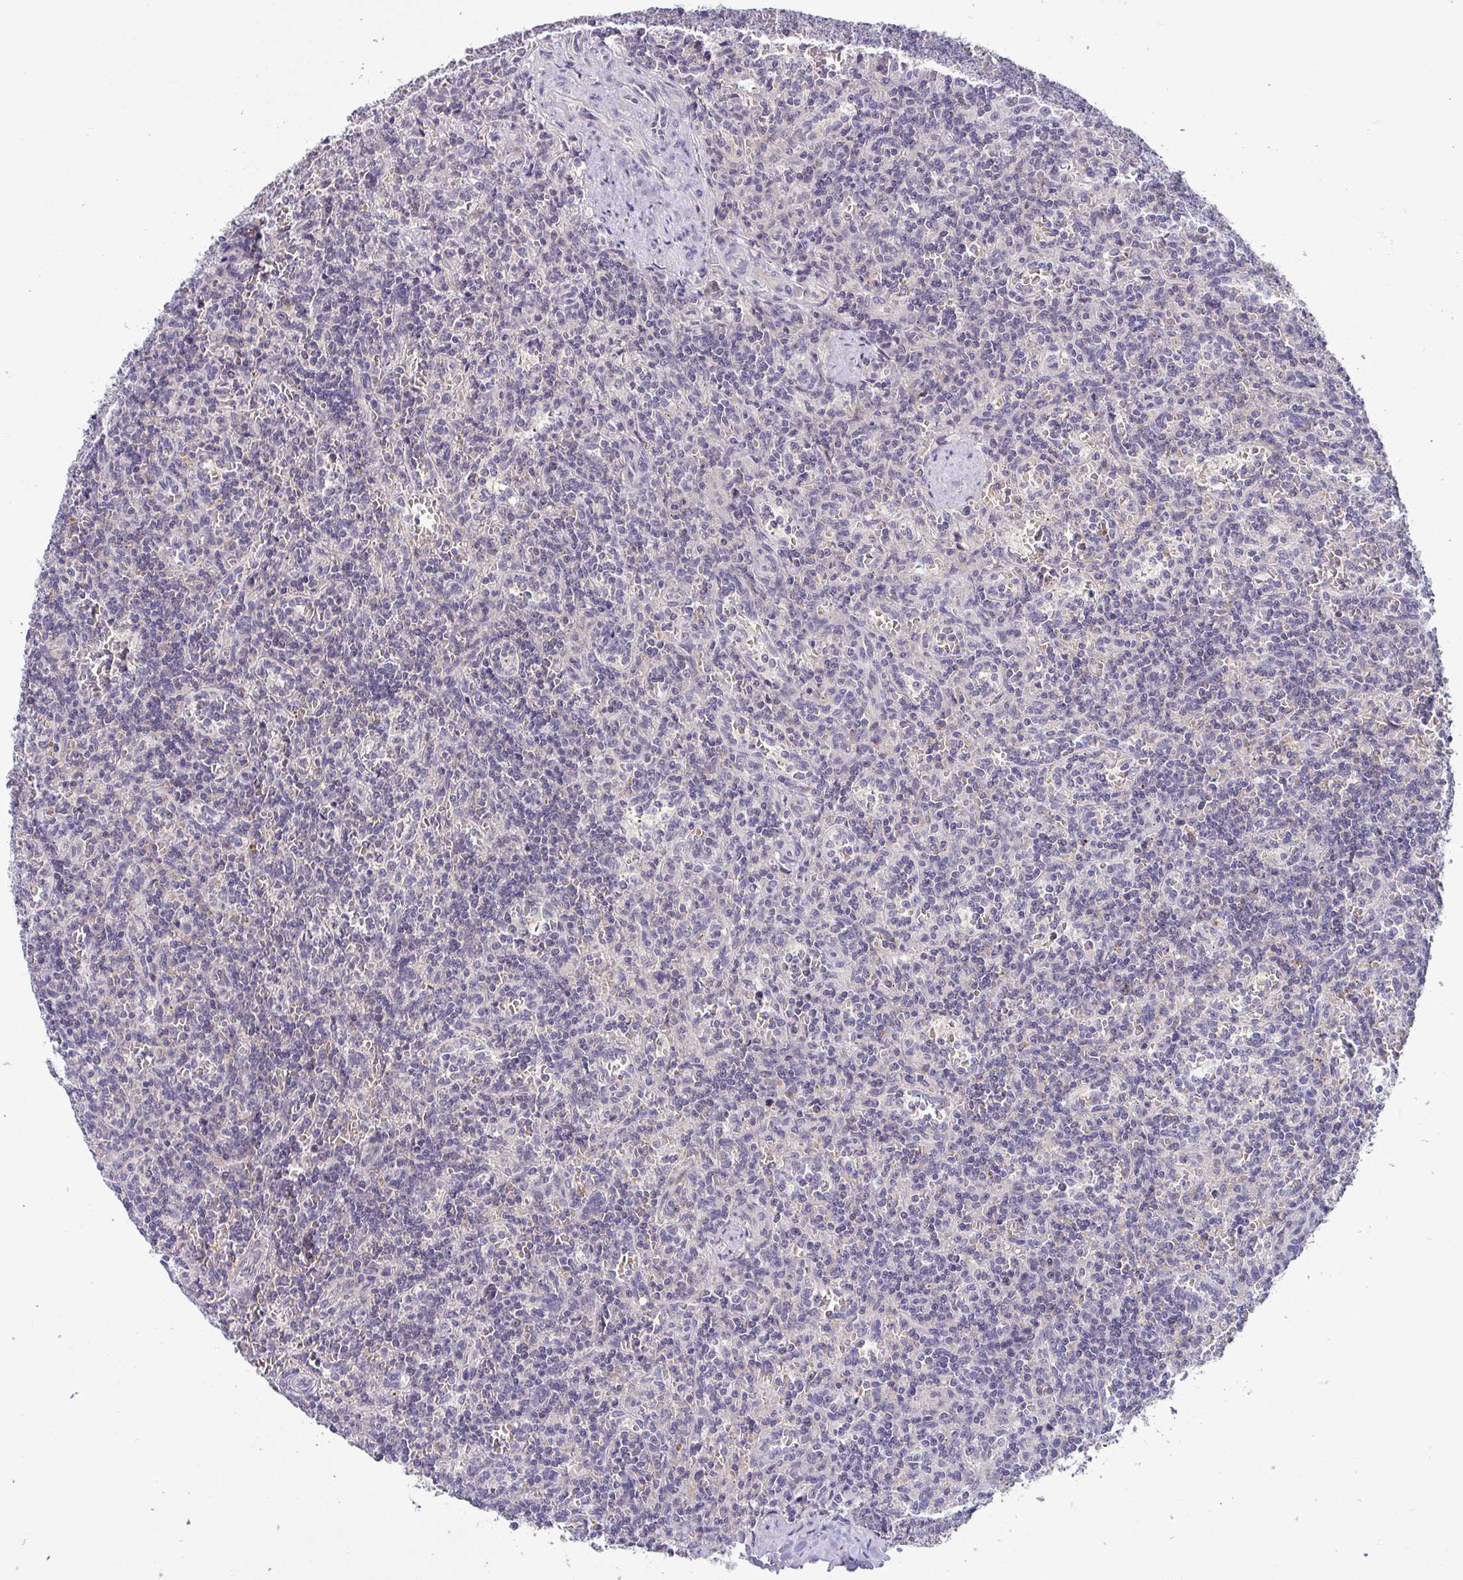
{"staining": {"intensity": "negative", "quantity": "none", "location": "none"}, "tissue": "lymphoma", "cell_type": "Tumor cells", "image_type": "cancer", "snomed": [{"axis": "morphology", "description": "Malignant lymphoma, non-Hodgkin's type, Low grade"}, {"axis": "topography", "description": "Spleen"}], "caption": "A high-resolution histopathology image shows IHC staining of lymphoma, which exhibits no significant positivity in tumor cells.", "gene": "GSTM1", "patient": {"sex": "male", "age": 73}}